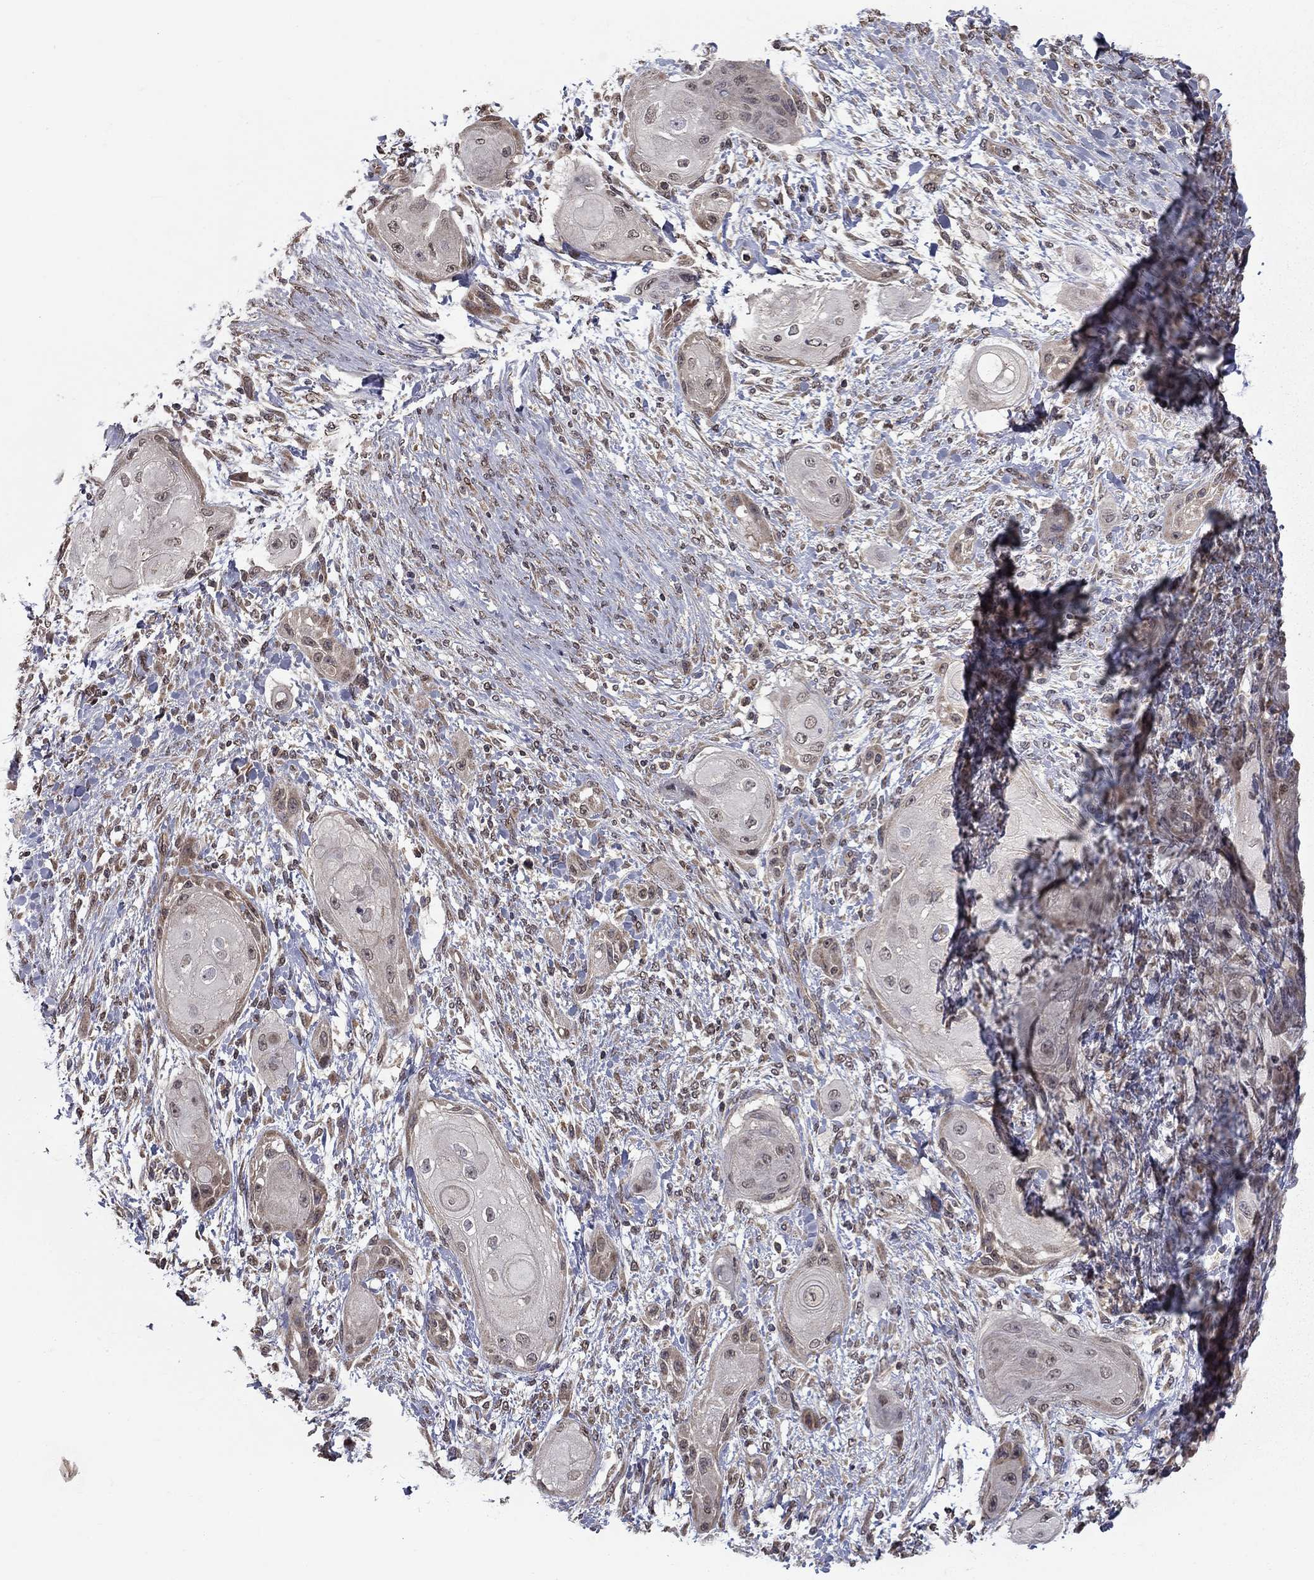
{"staining": {"intensity": "negative", "quantity": "none", "location": "none"}, "tissue": "skin cancer", "cell_type": "Tumor cells", "image_type": "cancer", "snomed": [{"axis": "morphology", "description": "Squamous cell carcinoma, NOS"}, {"axis": "topography", "description": "Skin"}], "caption": "Immunohistochemistry (IHC) of squamous cell carcinoma (skin) displays no expression in tumor cells.", "gene": "SLC2A13", "patient": {"sex": "male", "age": 62}}